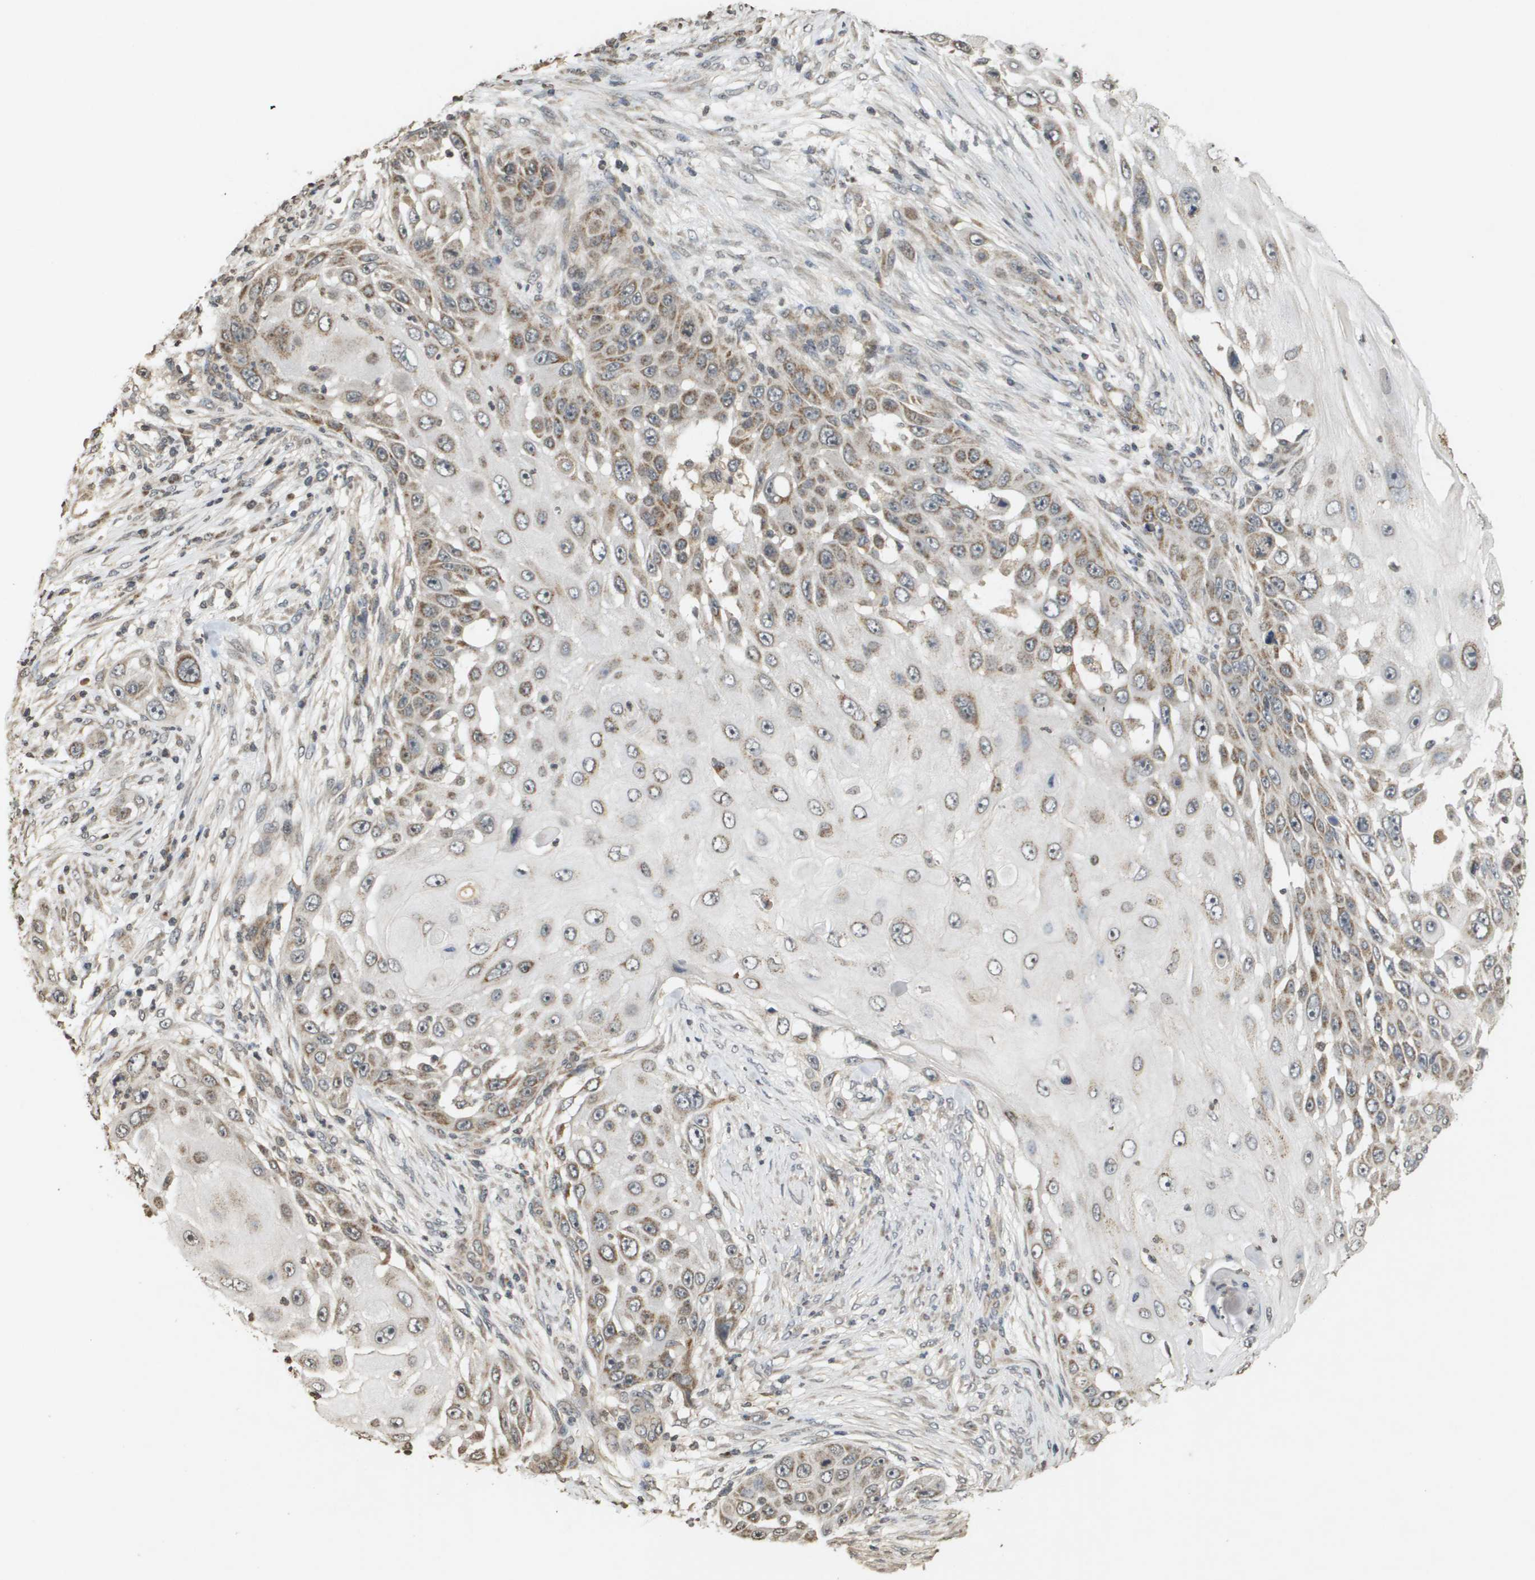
{"staining": {"intensity": "moderate", "quantity": "25%-75%", "location": "cytoplasmic/membranous"}, "tissue": "skin cancer", "cell_type": "Tumor cells", "image_type": "cancer", "snomed": [{"axis": "morphology", "description": "Squamous cell carcinoma, NOS"}, {"axis": "topography", "description": "Skin"}], "caption": "Protein staining demonstrates moderate cytoplasmic/membranous staining in approximately 25%-75% of tumor cells in squamous cell carcinoma (skin).", "gene": "RAB21", "patient": {"sex": "female", "age": 44}}